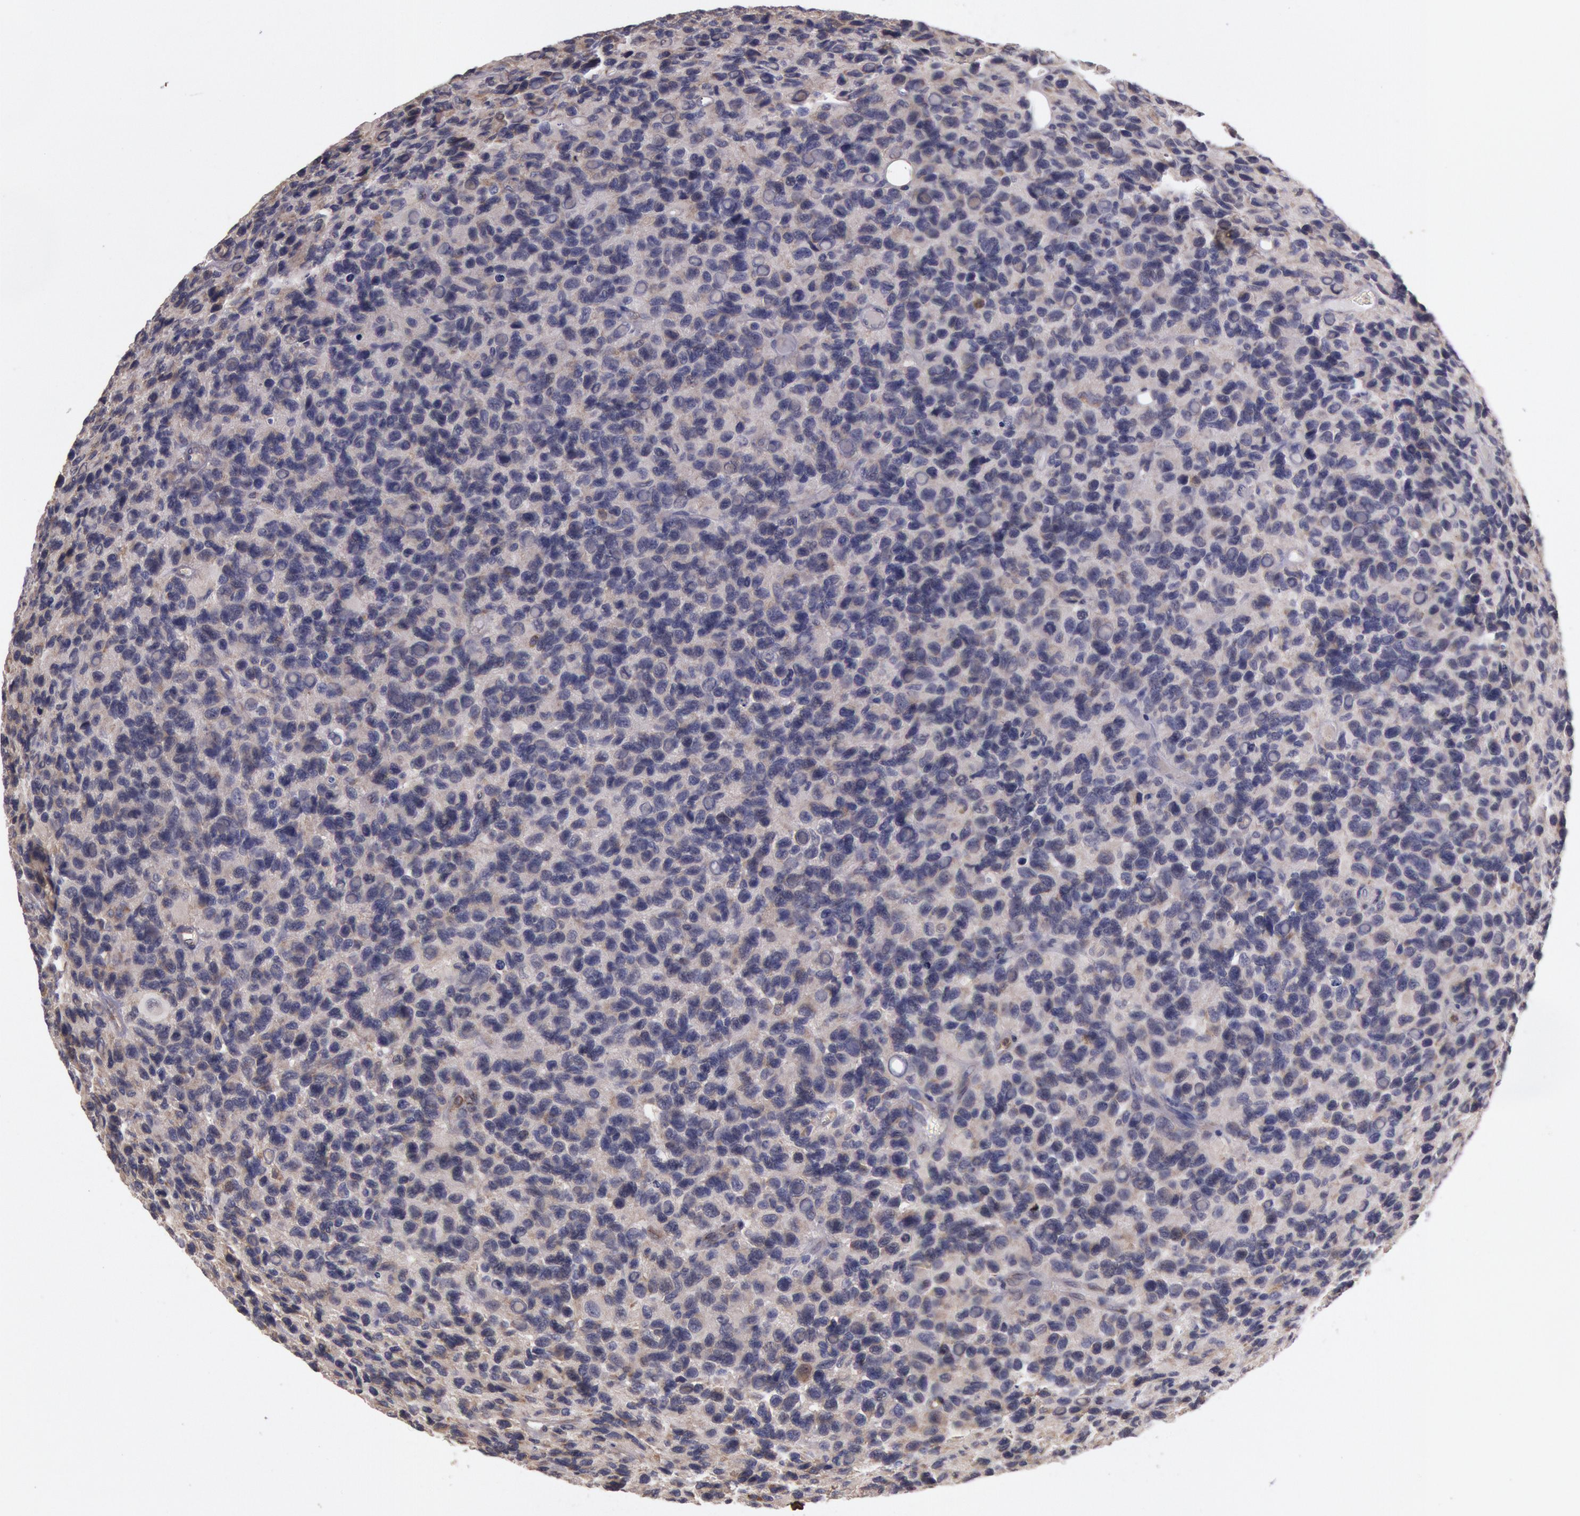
{"staining": {"intensity": "weak", "quantity": "<25%", "location": "cytoplasmic/membranous"}, "tissue": "glioma", "cell_type": "Tumor cells", "image_type": "cancer", "snomed": [{"axis": "morphology", "description": "Glioma, malignant, High grade"}, {"axis": "topography", "description": "Brain"}], "caption": "A high-resolution micrograph shows immunohistochemistry staining of malignant glioma (high-grade), which shows no significant positivity in tumor cells.", "gene": "NMT2", "patient": {"sex": "male", "age": 77}}